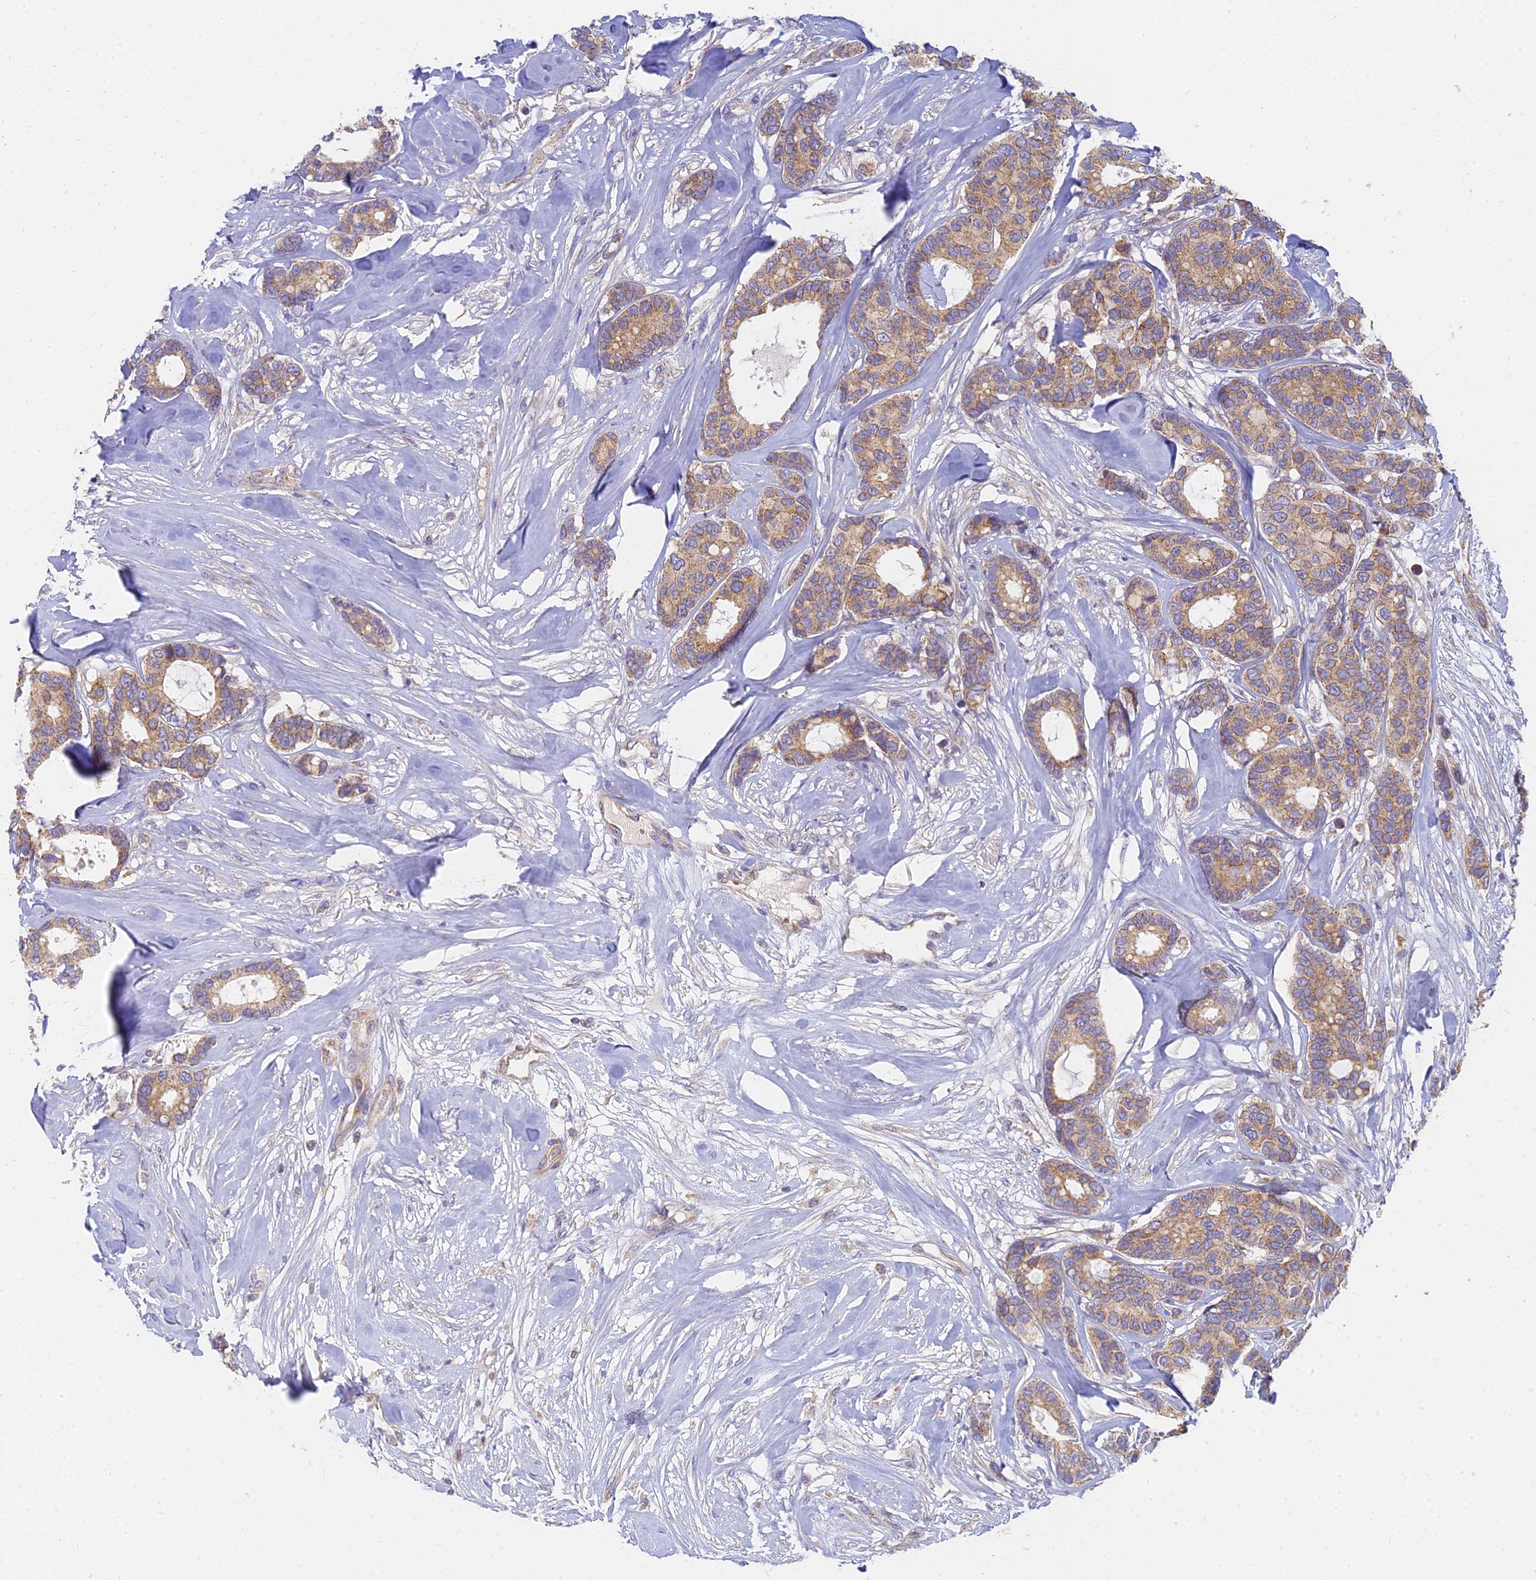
{"staining": {"intensity": "moderate", "quantity": ">75%", "location": "cytoplasmic/membranous"}, "tissue": "breast cancer", "cell_type": "Tumor cells", "image_type": "cancer", "snomed": [{"axis": "morphology", "description": "Duct carcinoma"}, {"axis": "topography", "description": "Breast"}], "caption": "Moderate cytoplasmic/membranous positivity is identified in approximately >75% of tumor cells in breast infiltrating ductal carcinoma. Nuclei are stained in blue.", "gene": "MRPL15", "patient": {"sex": "female", "age": 87}}